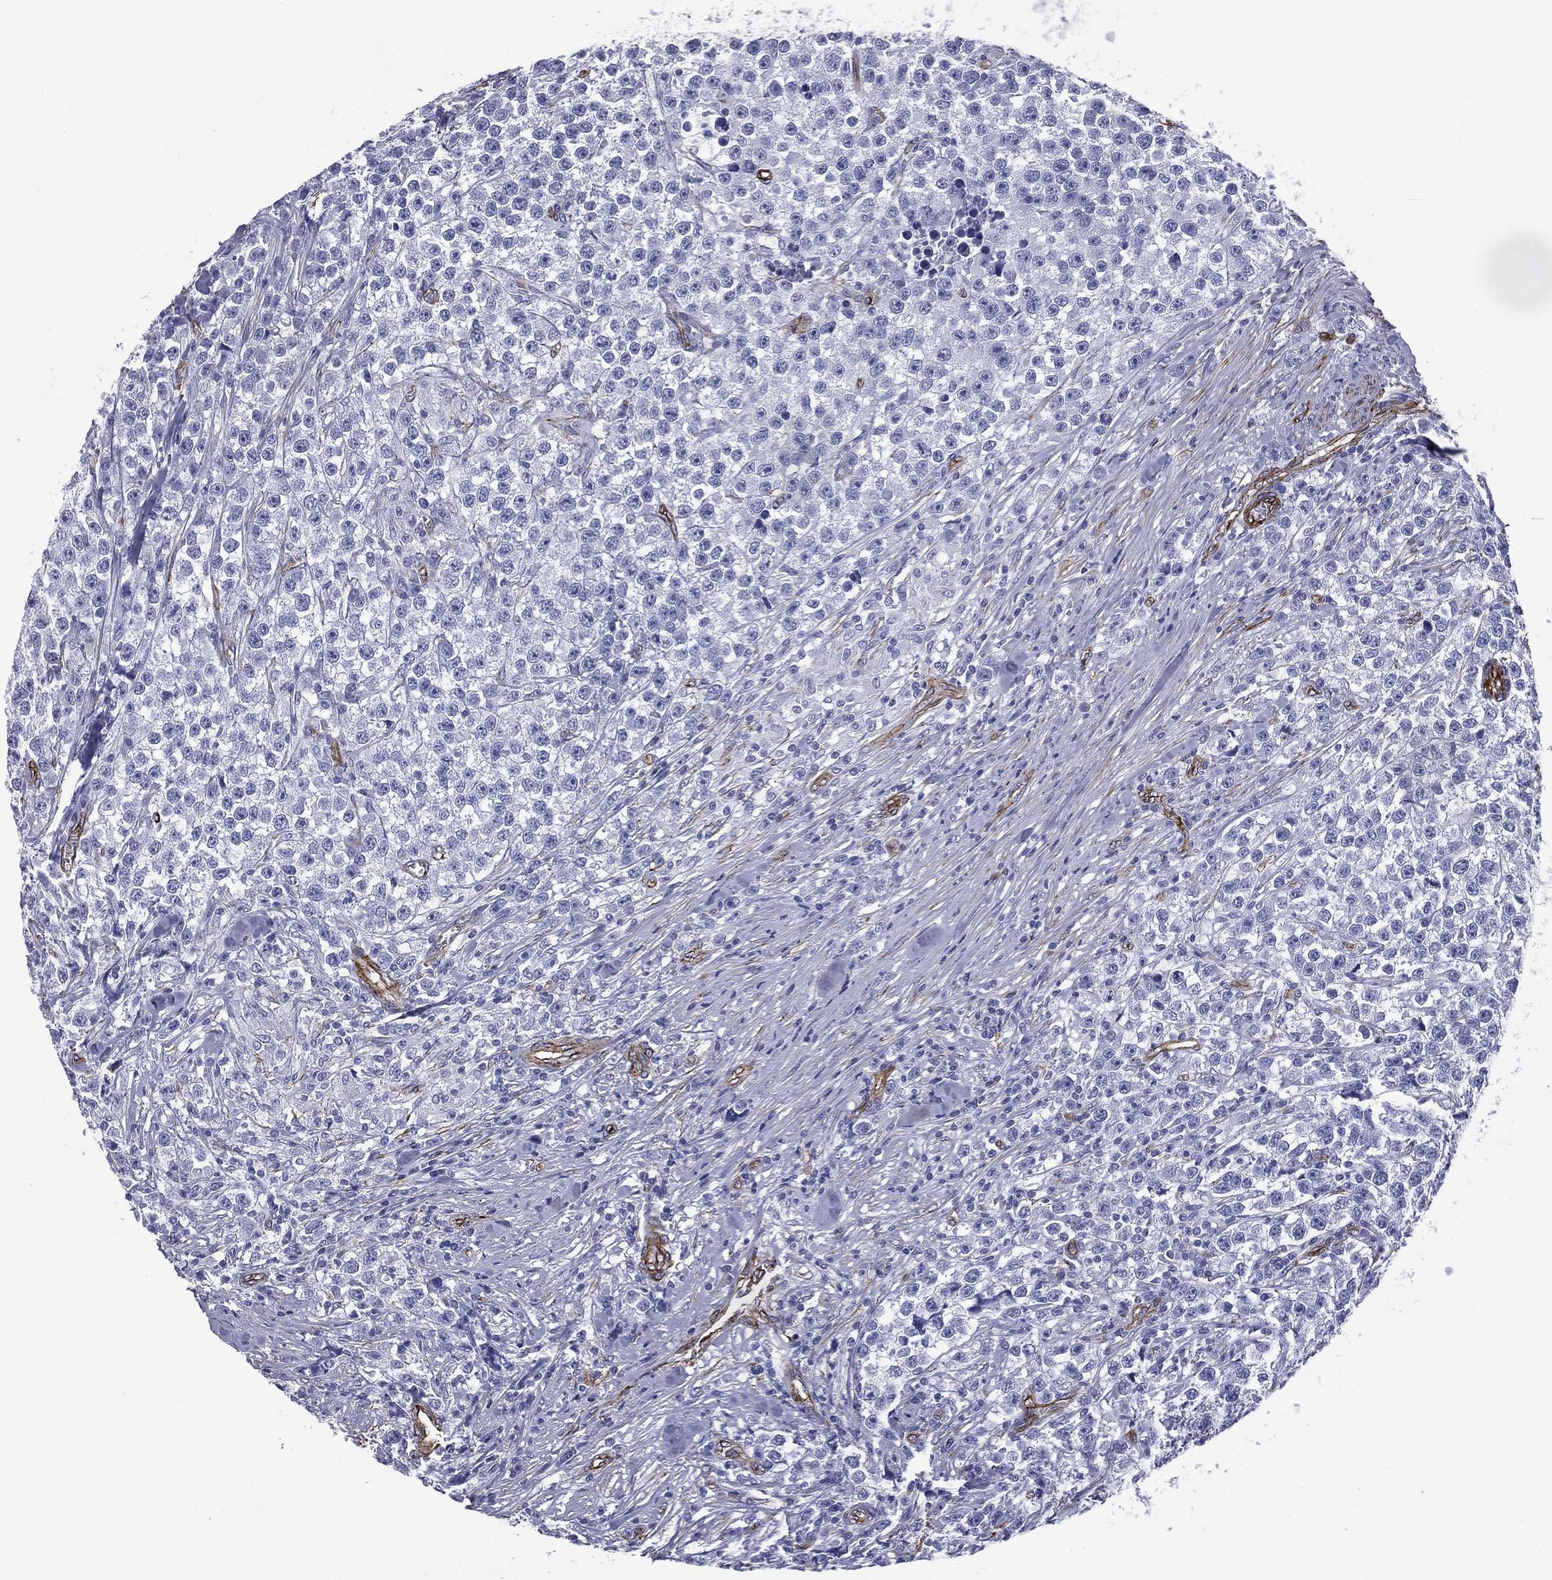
{"staining": {"intensity": "negative", "quantity": "none", "location": "none"}, "tissue": "testis cancer", "cell_type": "Tumor cells", "image_type": "cancer", "snomed": [{"axis": "morphology", "description": "Seminoma, NOS"}, {"axis": "topography", "description": "Testis"}], "caption": "This is a micrograph of IHC staining of testis seminoma, which shows no expression in tumor cells.", "gene": "CAVIN3", "patient": {"sex": "male", "age": 59}}